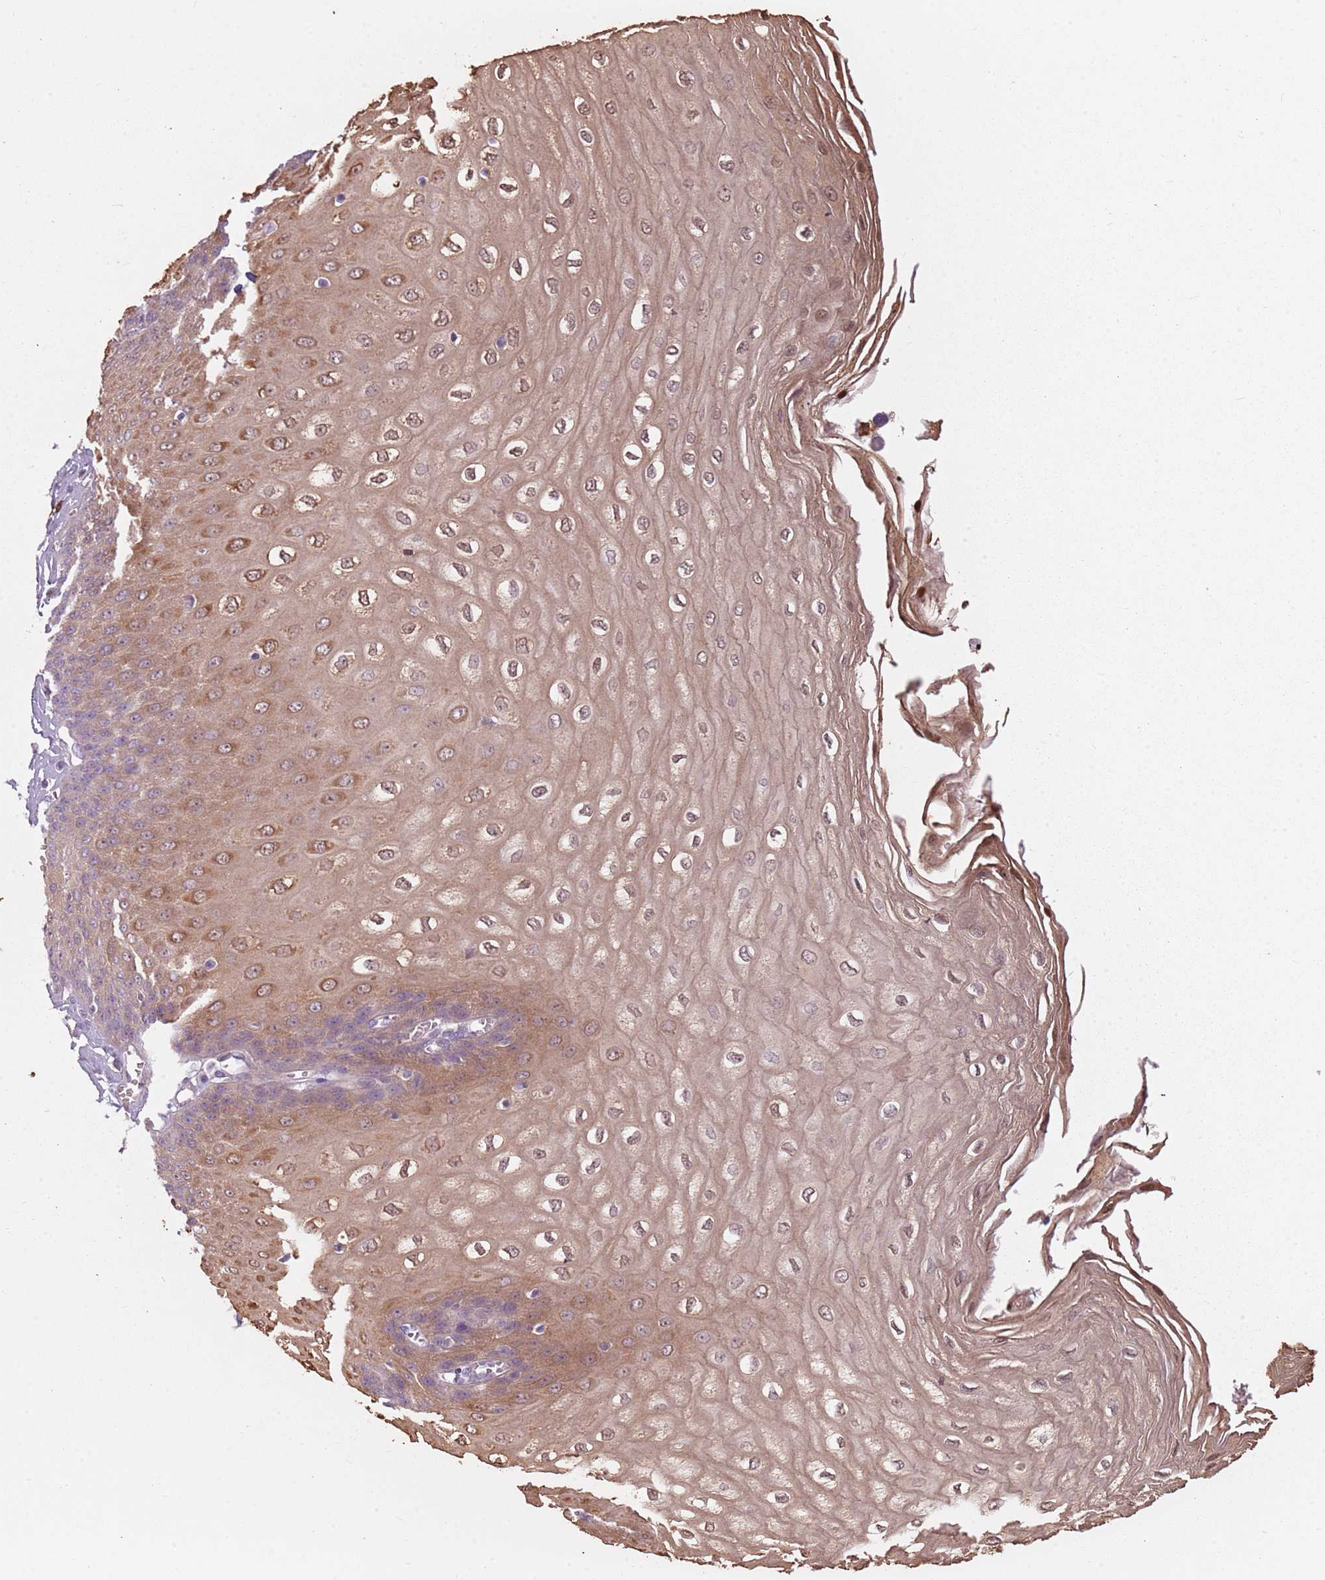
{"staining": {"intensity": "moderate", "quantity": "25%-75%", "location": "cytoplasmic/membranous,nuclear"}, "tissue": "esophagus", "cell_type": "Squamous epithelial cells", "image_type": "normal", "snomed": [{"axis": "morphology", "description": "Normal tissue, NOS"}, {"axis": "topography", "description": "Esophagus"}], "caption": "A photomicrograph showing moderate cytoplasmic/membranous,nuclear staining in approximately 25%-75% of squamous epithelial cells in normal esophagus, as visualized by brown immunohistochemical staining.", "gene": "SPAG4", "patient": {"sex": "male", "age": 60}}